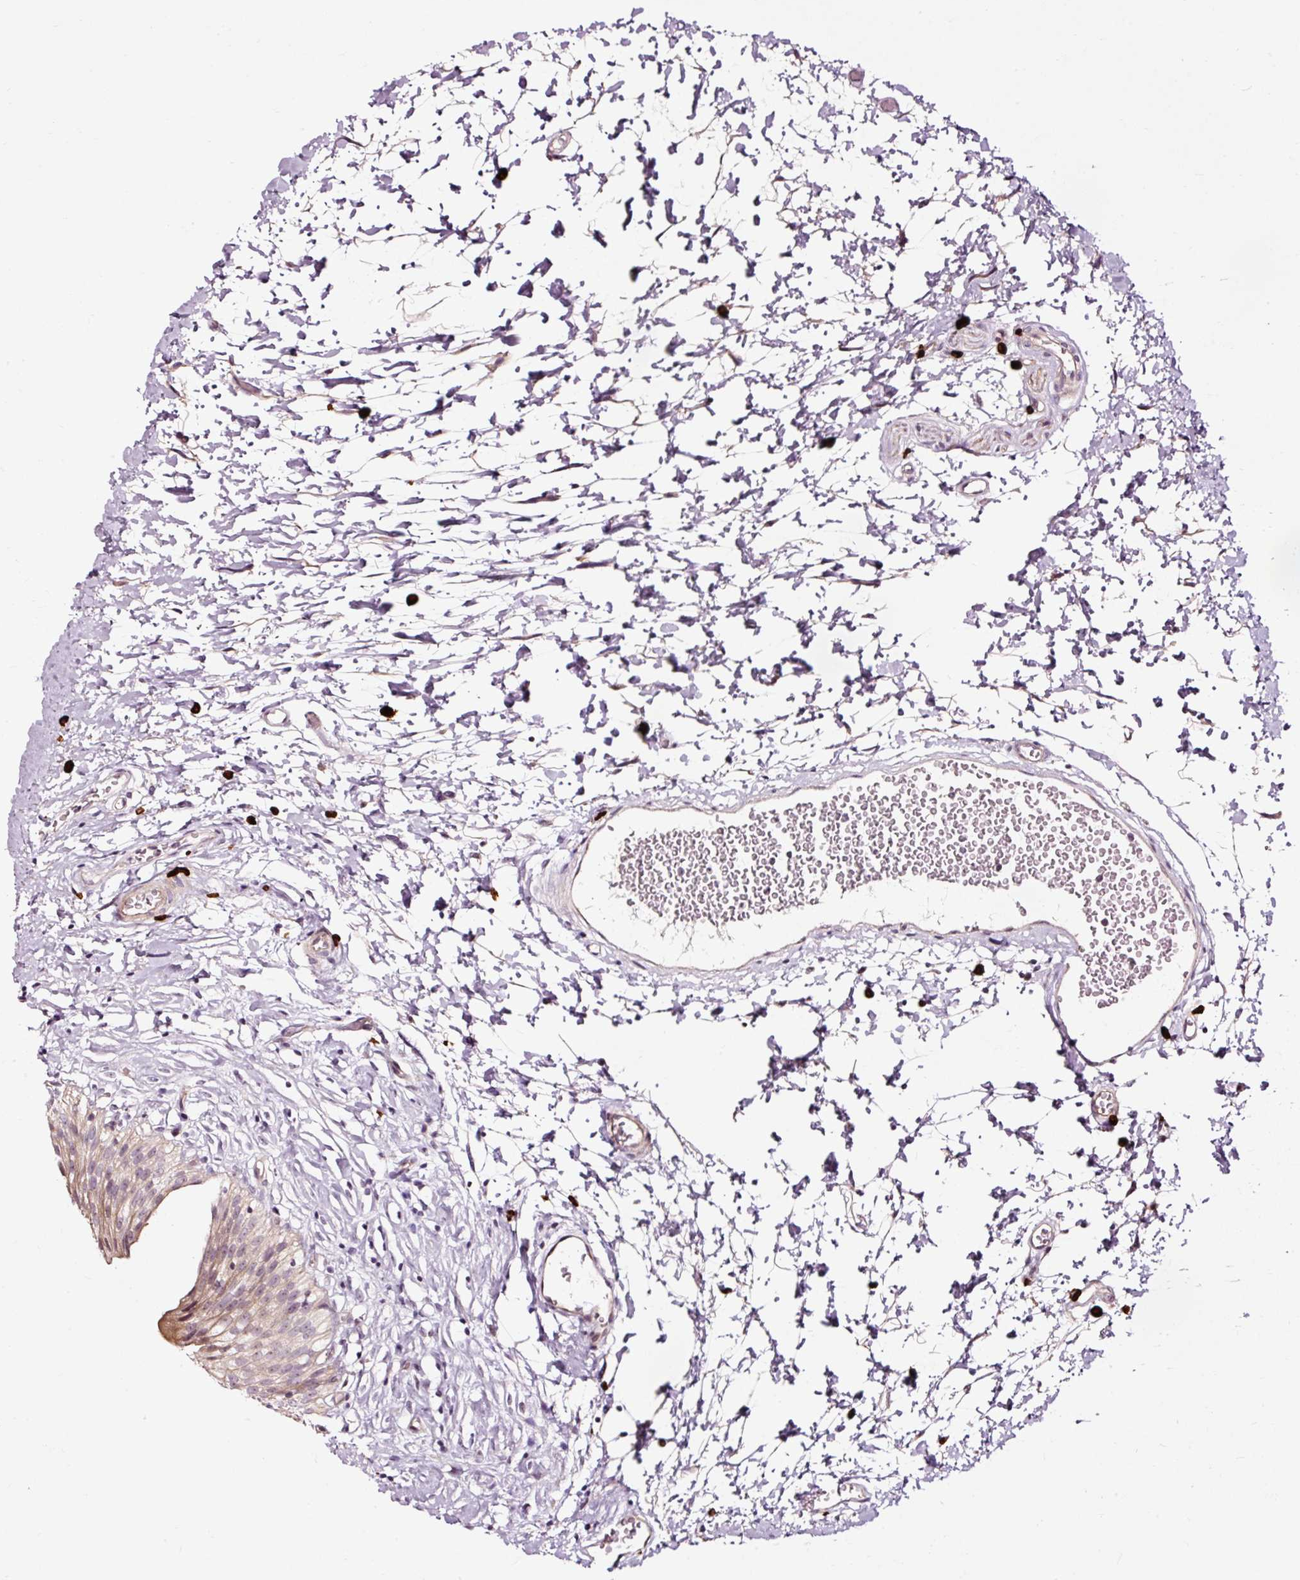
{"staining": {"intensity": "weak", "quantity": ">75%", "location": "cytoplasmic/membranous"}, "tissue": "urinary bladder", "cell_type": "Urothelial cells", "image_type": "normal", "snomed": [{"axis": "morphology", "description": "Normal tissue, NOS"}, {"axis": "topography", "description": "Urinary bladder"}], "caption": "This image shows immunohistochemistry staining of normal urinary bladder, with low weak cytoplasmic/membranous staining in approximately >75% of urothelial cells.", "gene": "UTP14A", "patient": {"sex": "male", "age": 51}}